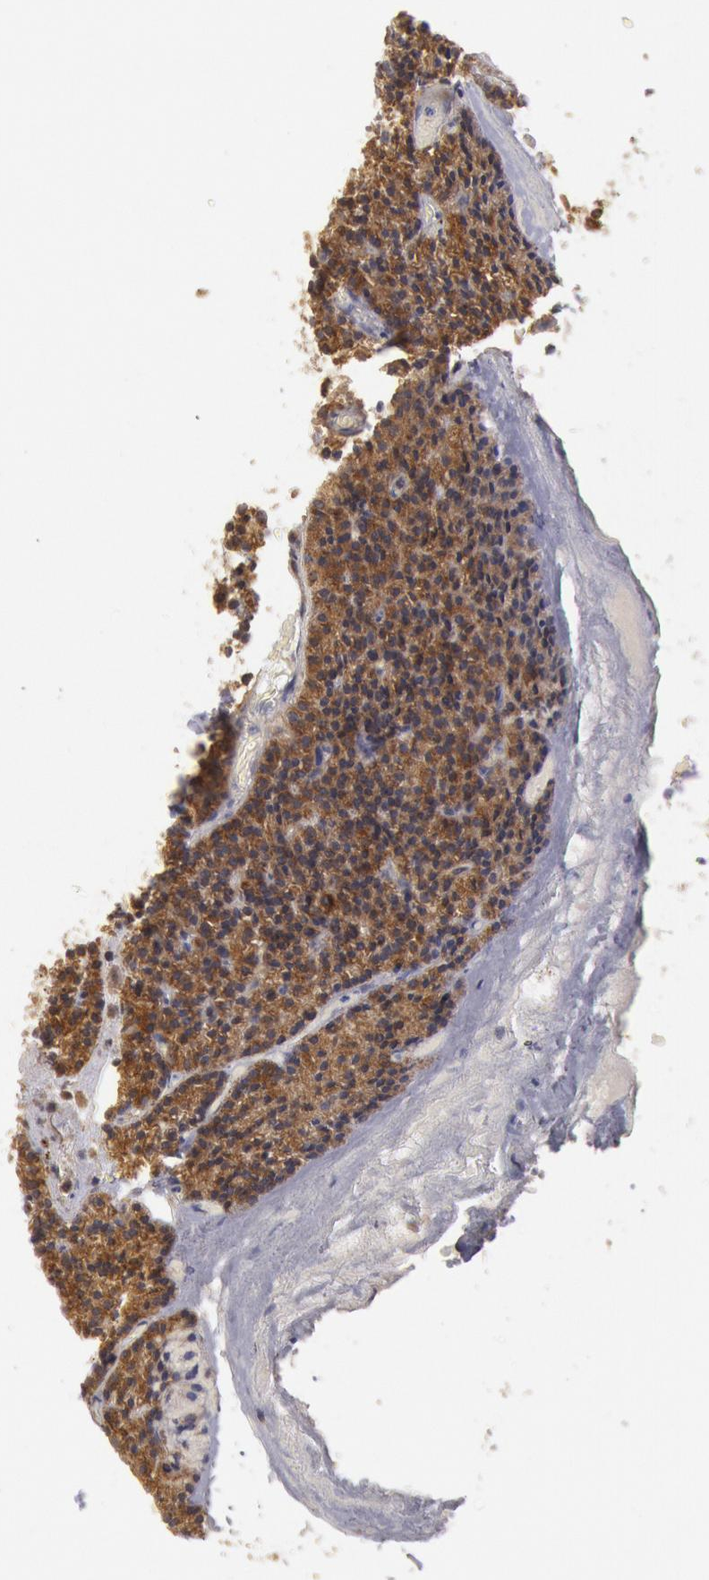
{"staining": {"intensity": "strong", "quantity": ">75%", "location": "cytoplasmic/membranous"}, "tissue": "parathyroid gland", "cell_type": "Glandular cells", "image_type": "normal", "snomed": [{"axis": "morphology", "description": "Normal tissue, NOS"}, {"axis": "topography", "description": "Parathyroid gland"}], "caption": "This is an image of immunohistochemistry (IHC) staining of normal parathyroid gland, which shows strong positivity in the cytoplasmic/membranous of glandular cells.", "gene": "STX17", "patient": {"sex": "male", "age": 57}}